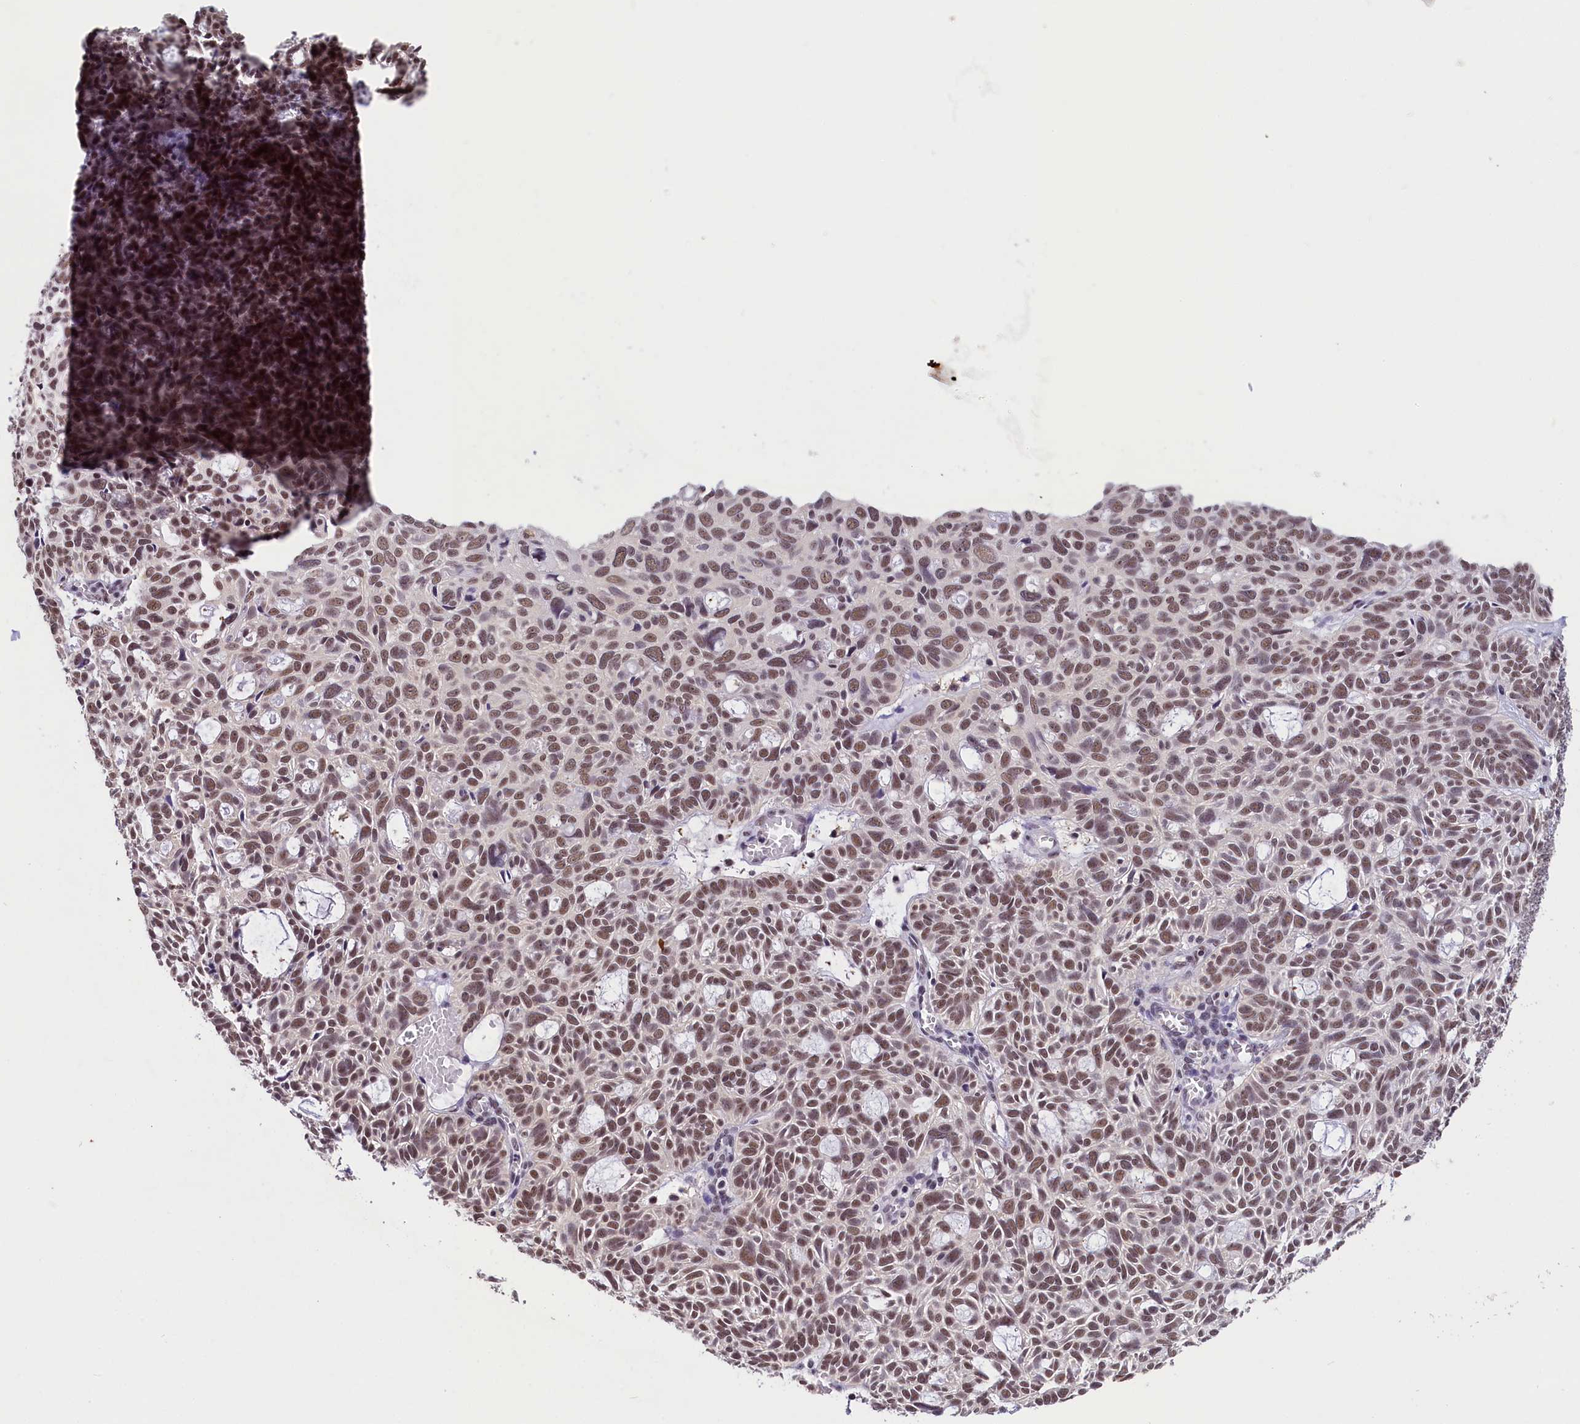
{"staining": {"intensity": "moderate", "quantity": ">75%", "location": "nuclear"}, "tissue": "skin cancer", "cell_type": "Tumor cells", "image_type": "cancer", "snomed": [{"axis": "morphology", "description": "Basal cell carcinoma"}, {"axis": "topography", "description": "Skin"}], "caption": "Protein staining of skin basal cell carcinoma tissue reveals moderate nuclear expression in about >75% of tumor cells.", "gene": "ZC3H4", "patient": {"sex": "male", "age": 69}}